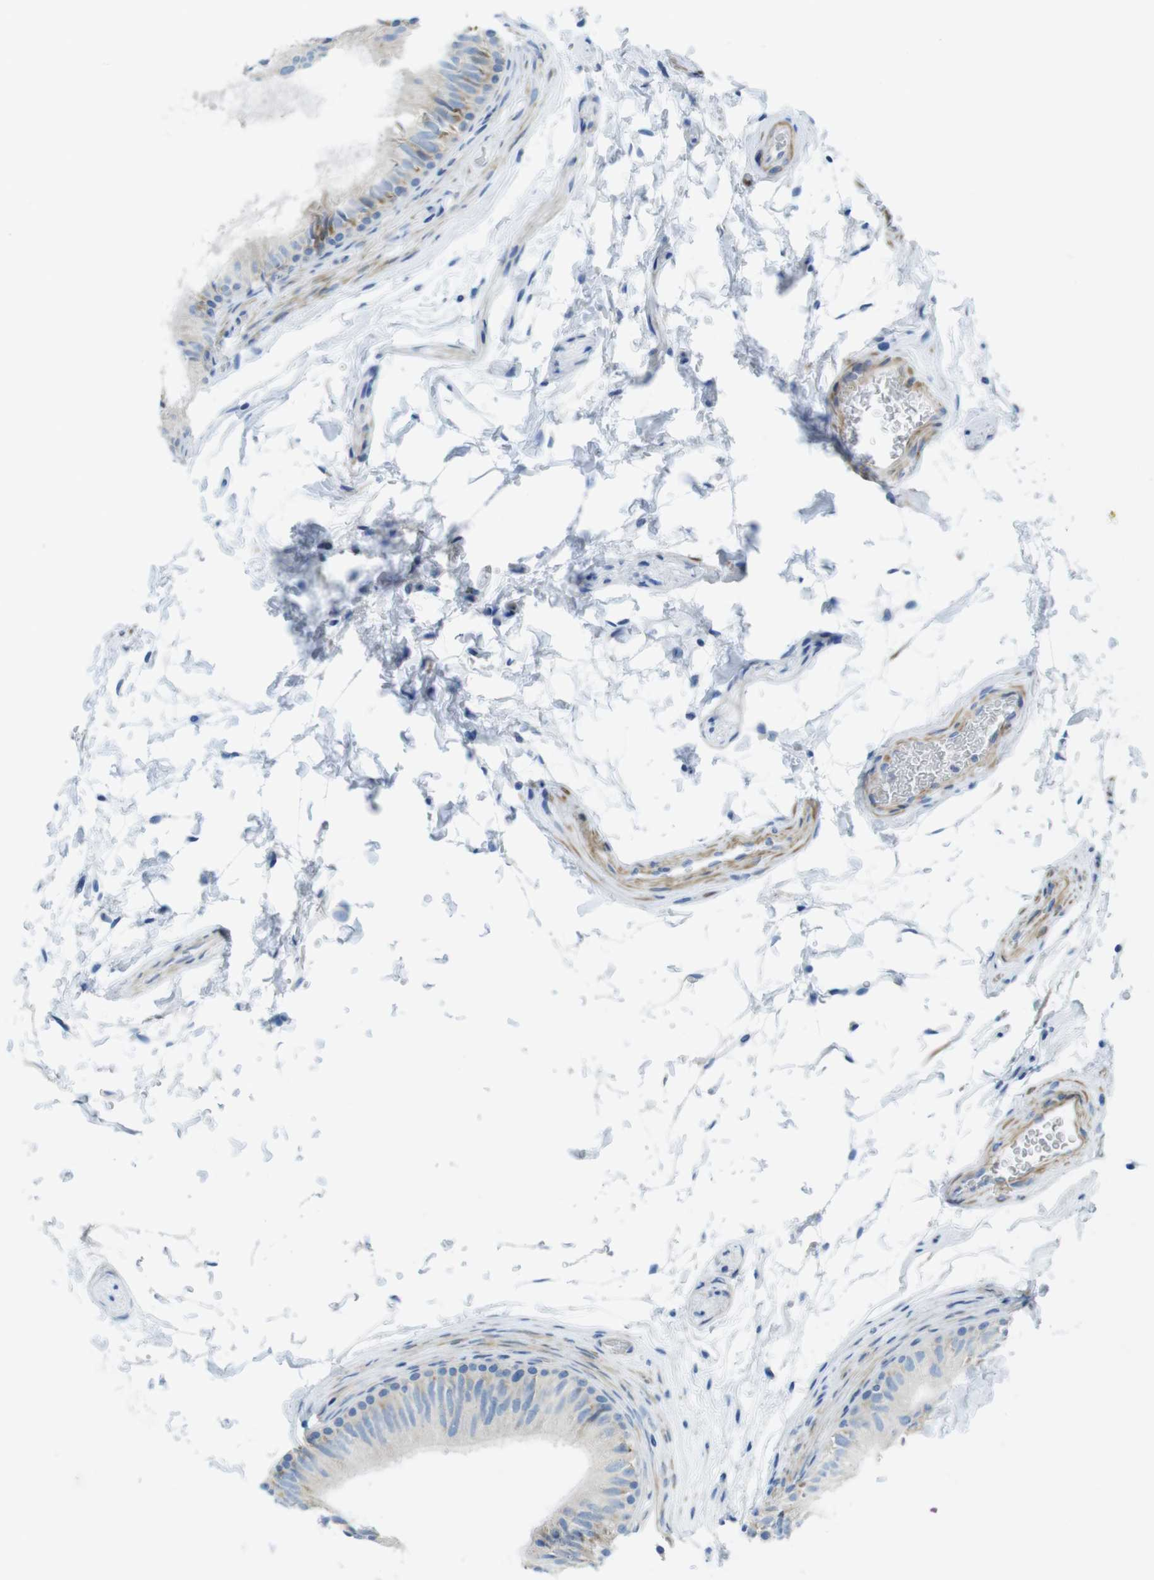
{"staining": {"intensity": "weak", "quantity": "<25%", "location": "cytoplasmic/membranous"}, "tissue": "epididymis", "cell_type": "Glandular cells", "image_type": "normal", "snomed": [{"axis": "morphology", "description": "Normal tissue, NOS"}, {"axis": "topography", "description": "Epididymis"}], "caption": "High power microscopy micrograph of an immunohistochemistry (IHC) micrograph of benign epididymis, revealing no significant positivity in glandular cells.", "gene": "ASIC5", "patient": {"sex": "male", "age": 36}}